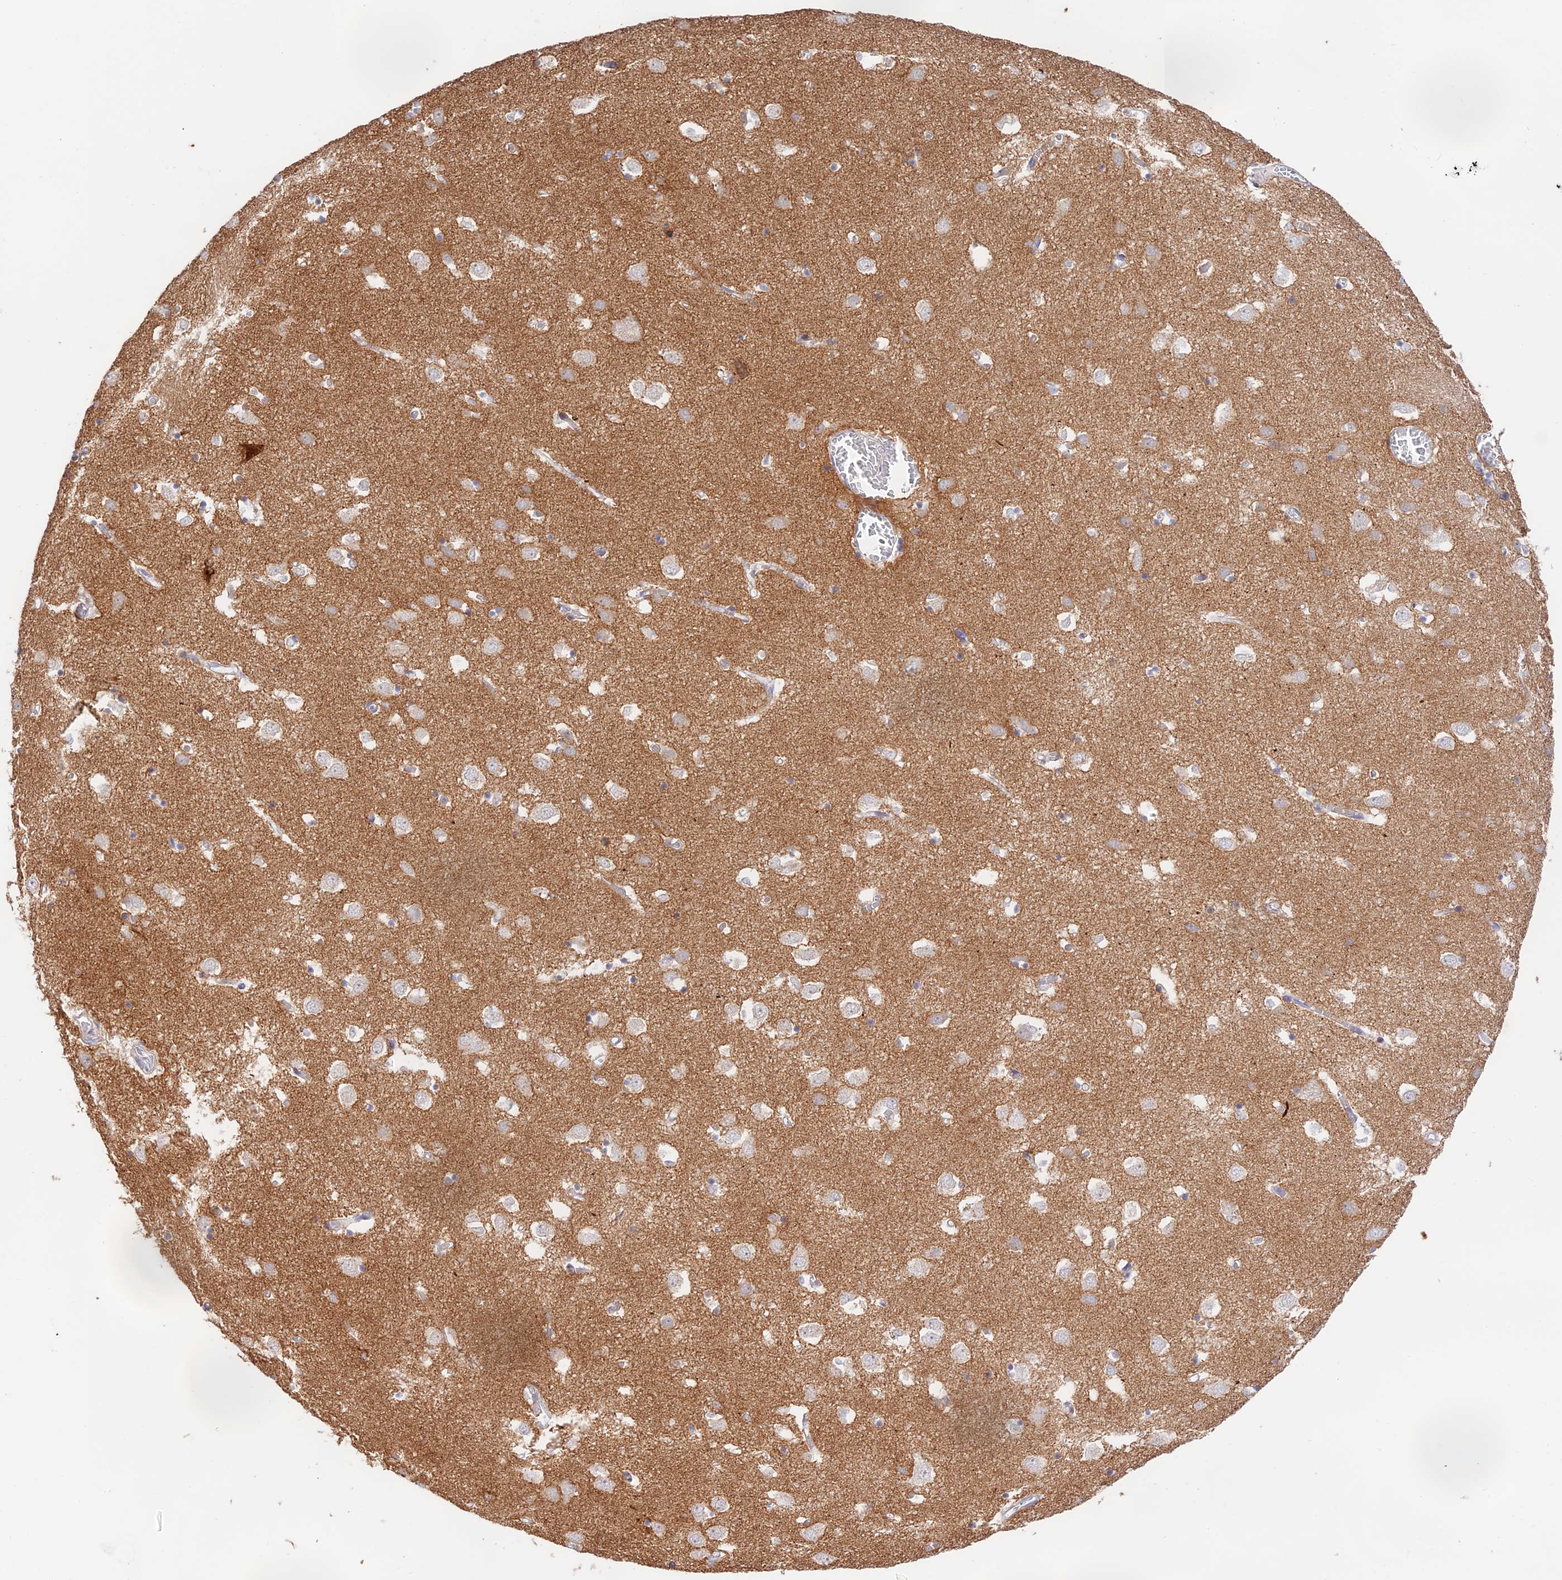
{"staining": {"intensity": "negative", "quantity": "none", "location": "none"}, "tissue": "caudate", "cell_type": "Glial cells", "image_type": "normal", "snomed": [{"axis": "morphology", "description": "Normal tissue, NOS"}, {"axis": "topography", "description": "Lateral ventricle wall"}], "caption": "Photomicrograph shows no significant protein positivity in glial cells of benign caudate.", "gene": "CAMSAP3", "patient": {"sex": "male", "age": 70}}